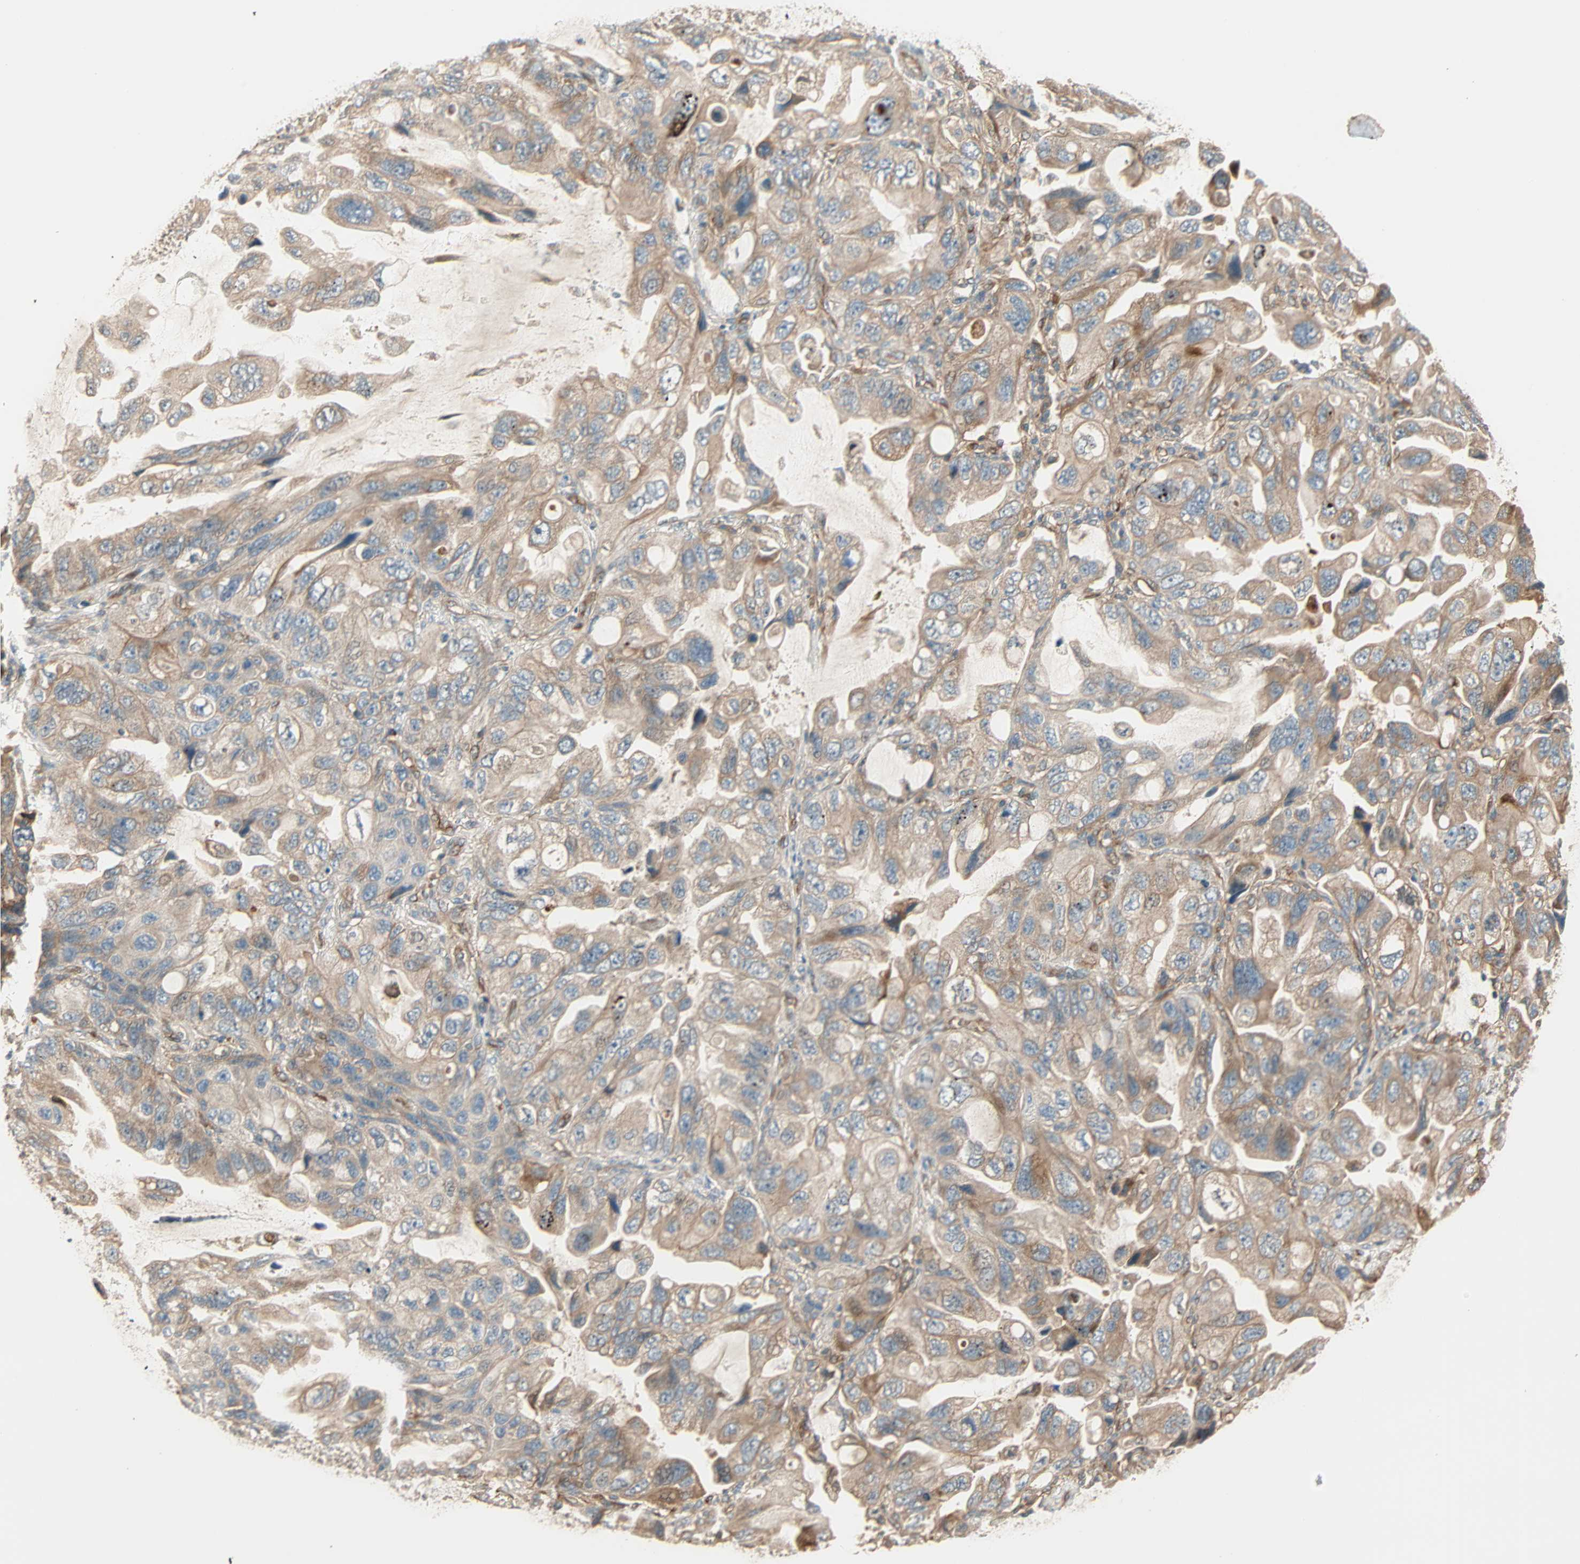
{"staining": {"intensity": "weak", "quantity": ">75%", "location": "cytoplasmic/membranous"}, "tissue": "lung cancer", "cell_type": "Tumor cells", "image_type": "cancer", "snomed": [{"axis": "morphology", "description": "Squamous cell carcinoma, NOS"}, {"axis": "topography", "description": "Lung"}], "caption": "Human lung cancer stained with a protein marker exhibits weak staining in tumor cells.", "gene": "GALK1", "patient": {"sex": "female", "age": 73}}